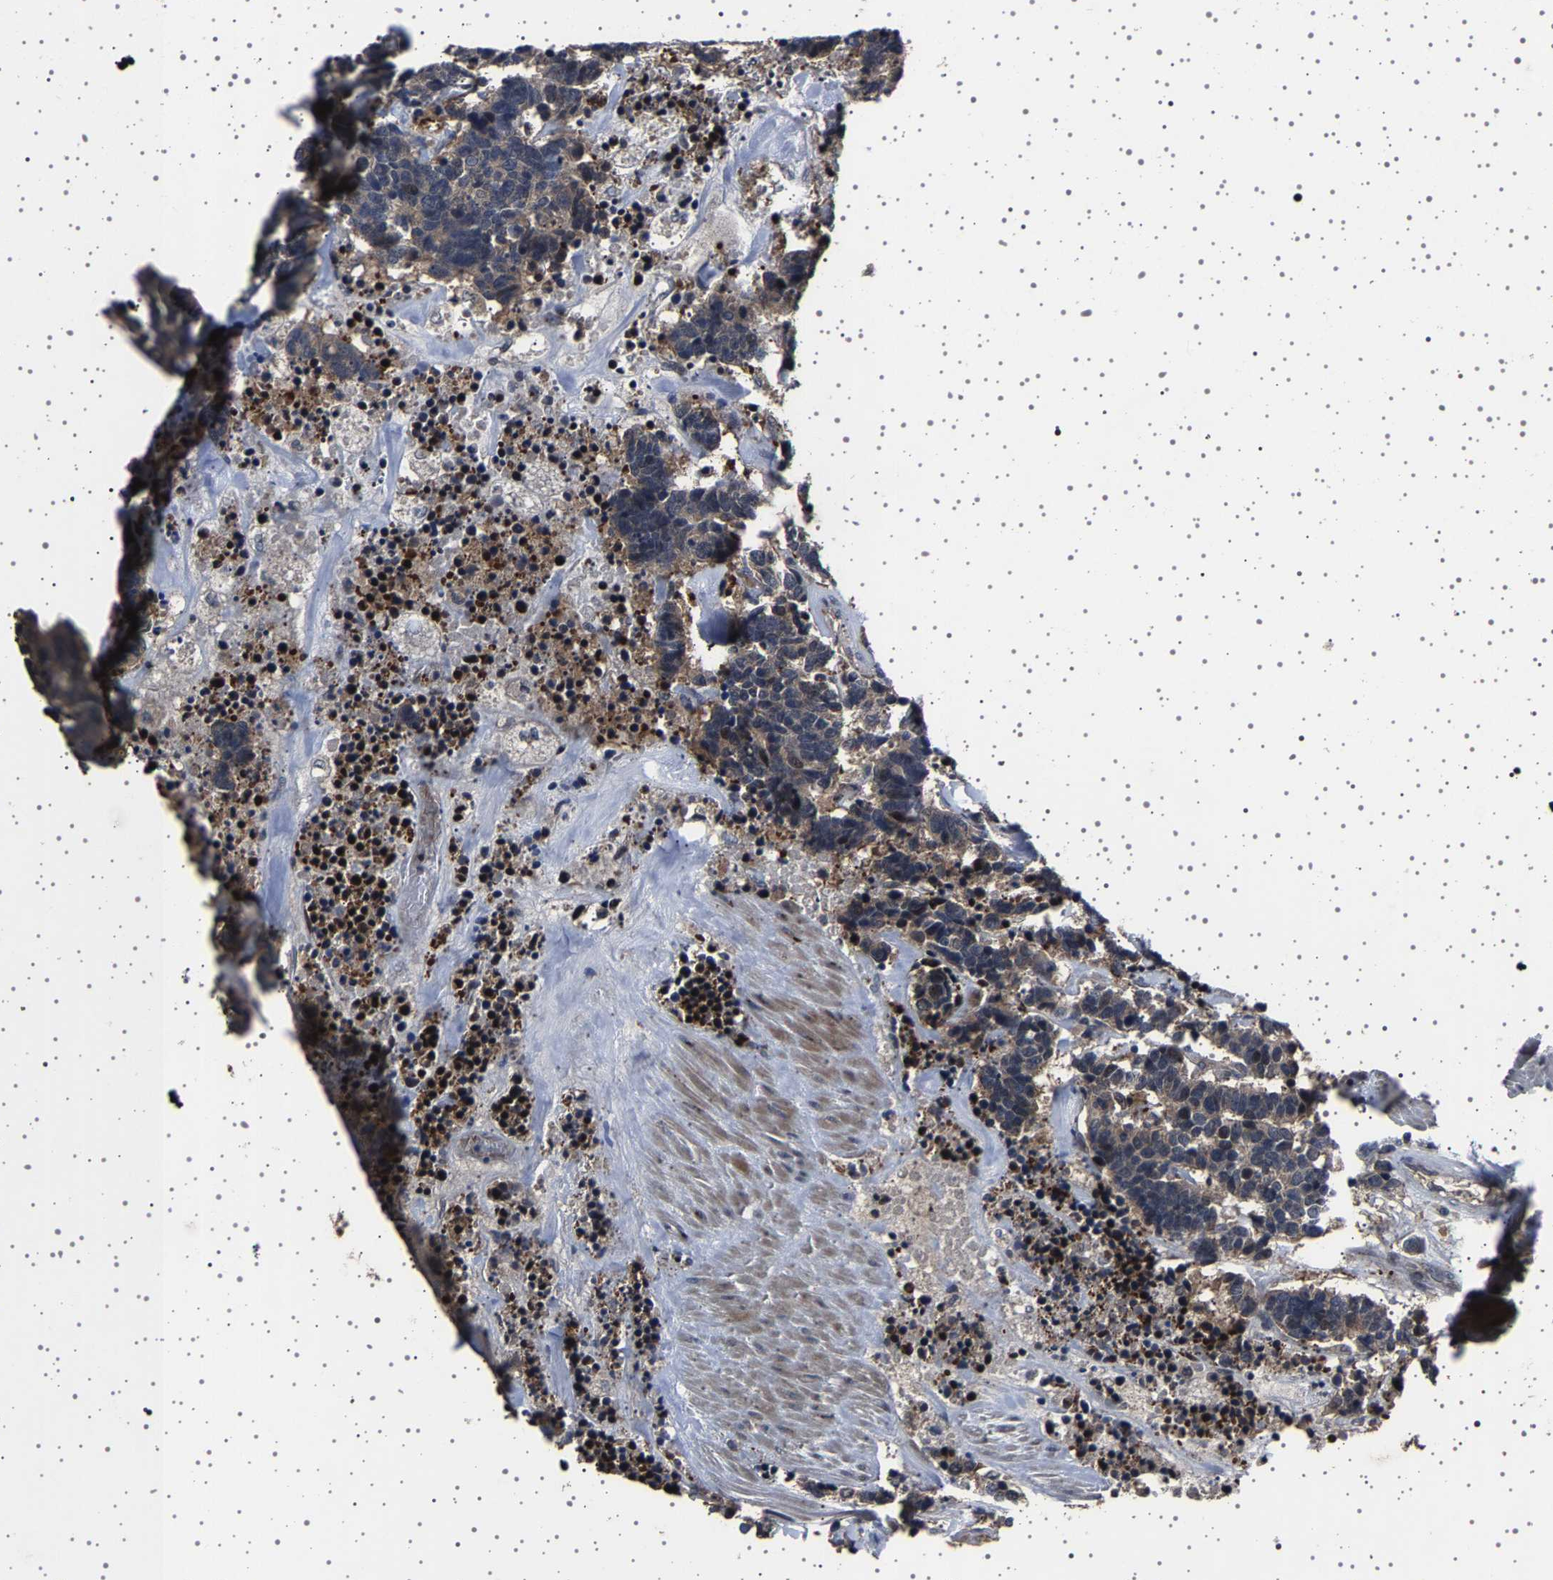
{"staining": {"intensity": "weak", "quantity": ">75%", "location": "cytoplasmic/membranous"}, "tissue": "carcinoid", "cell_type": "Tumor cells", "image_type": "cancer", "snomed": [{"axis": "morphology", "description": "Carcinoma, NOS"}, {"axis": "morphology", "description": "Carcinoid, malignant, NOS"}, {"axis": "topography", "description": "Urinary bladder"}], "caption": "DAB (3,3'-diaminobenzidine) immunohistochemical staining of malignant carcinoid reveals weak cytoplasmic/membranous protein staining in about >75% of tumor cells. (DAB (3,3'-diaminobenzidine) IHC with brightfield microscopy, high magnification).", "gene": "NCKAP1", "patient": {"sex": "male", "age": 57}}